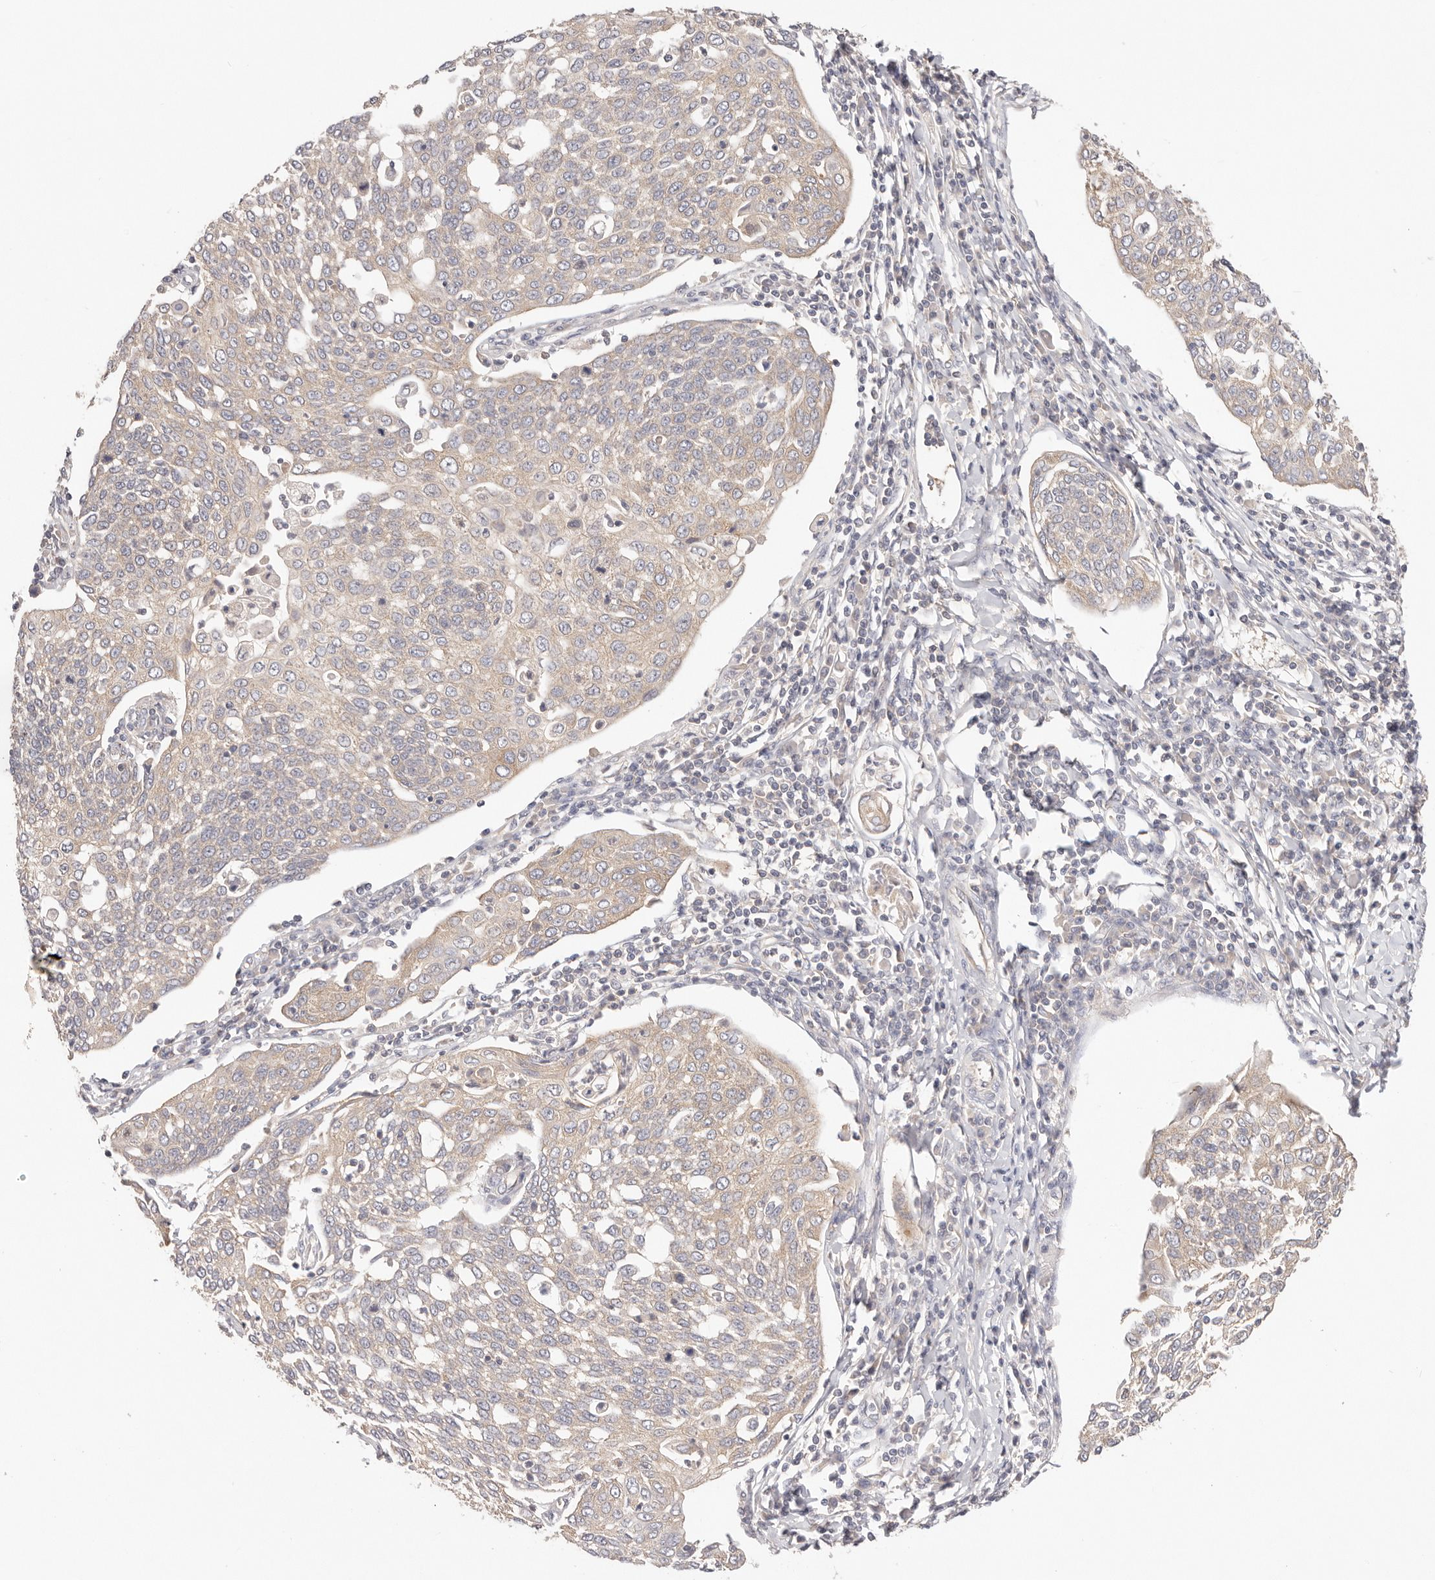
{"staining": {"intensity": "weak", "quantity": ">75%", "location": "cytoplasmic/membranous"}, "tissue": "cervical cancer", "cell_type": "Tumor cells", "image_type": "cancer", "snomed": [{"axis": "morphology", "description": "Squamous cell carcinoma, NOS"}, {"axis": "topography", "description": "Cervix"}], "caption": "This is a histology image of IHC staining of squamous cell carcinoma (cervical), which shows weak expression in the cytoplasmic/membranous of tumor cells.", "gene": "KCMF1", "patient": {"sex": "female", "age": 34}}